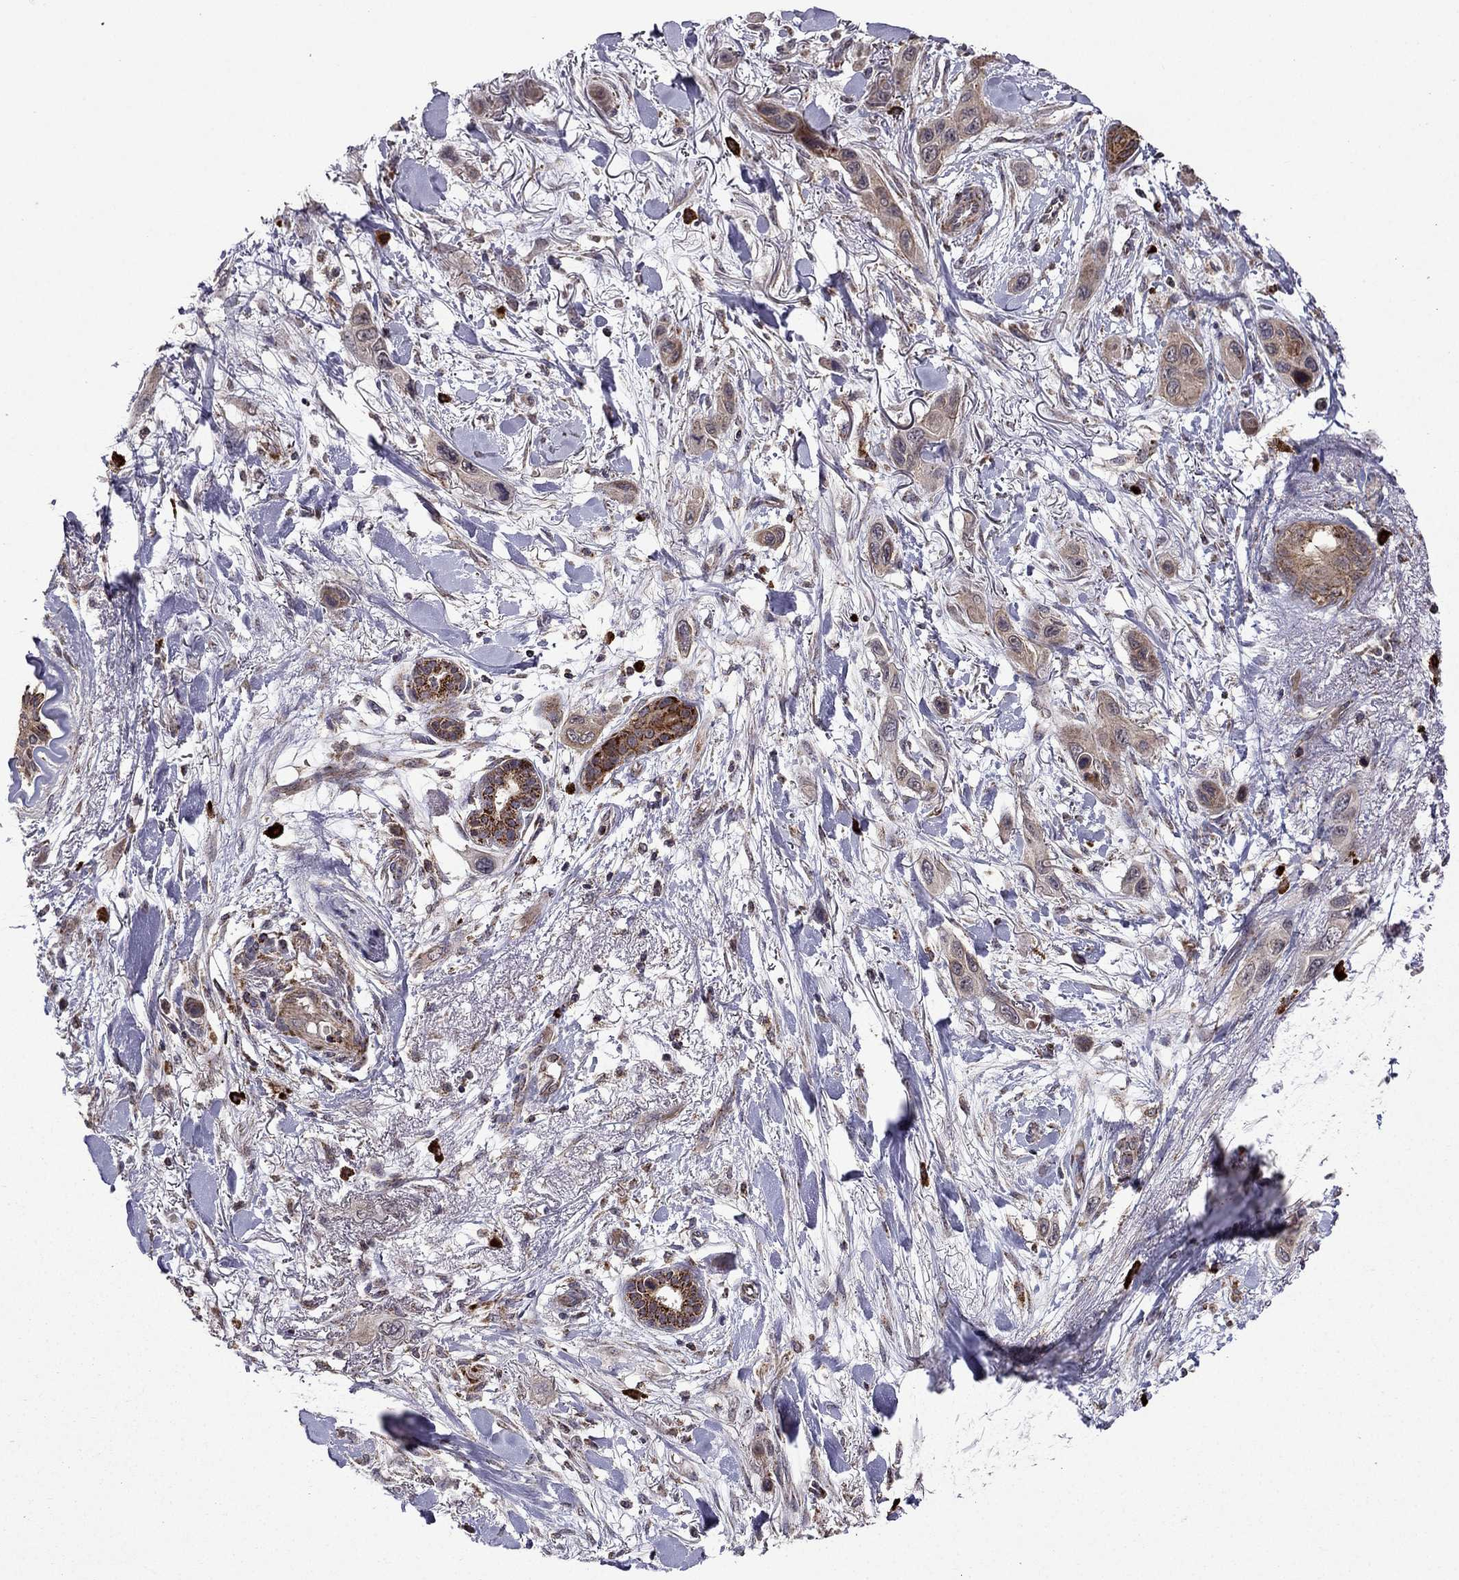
{"staining": {"intensity": "weak", "quantity": ">75%", "location": "cytoplasmic/membranous"}, "tissue": "skin cancer", "cell_type": "Tumor cells", "image_type": "cancer", "snomed": [{"axis": "morphology", "description": "Squamous cell carcinoma, NOS"}, {"axis": "topography", "description": "Skin"}], "caption": "An IHC image of tumor tissue is shown. Protein staining in brown labels weak cytoplasmic/membranous positivity in skin cancer within tumor cells. The staining is performed using DAB brown chromogen to label protein expression. The nuclei are counter-stained blue using hematoxylin.", "gene": "TAB2", "patient": {"sex": "male", "age": 79}}